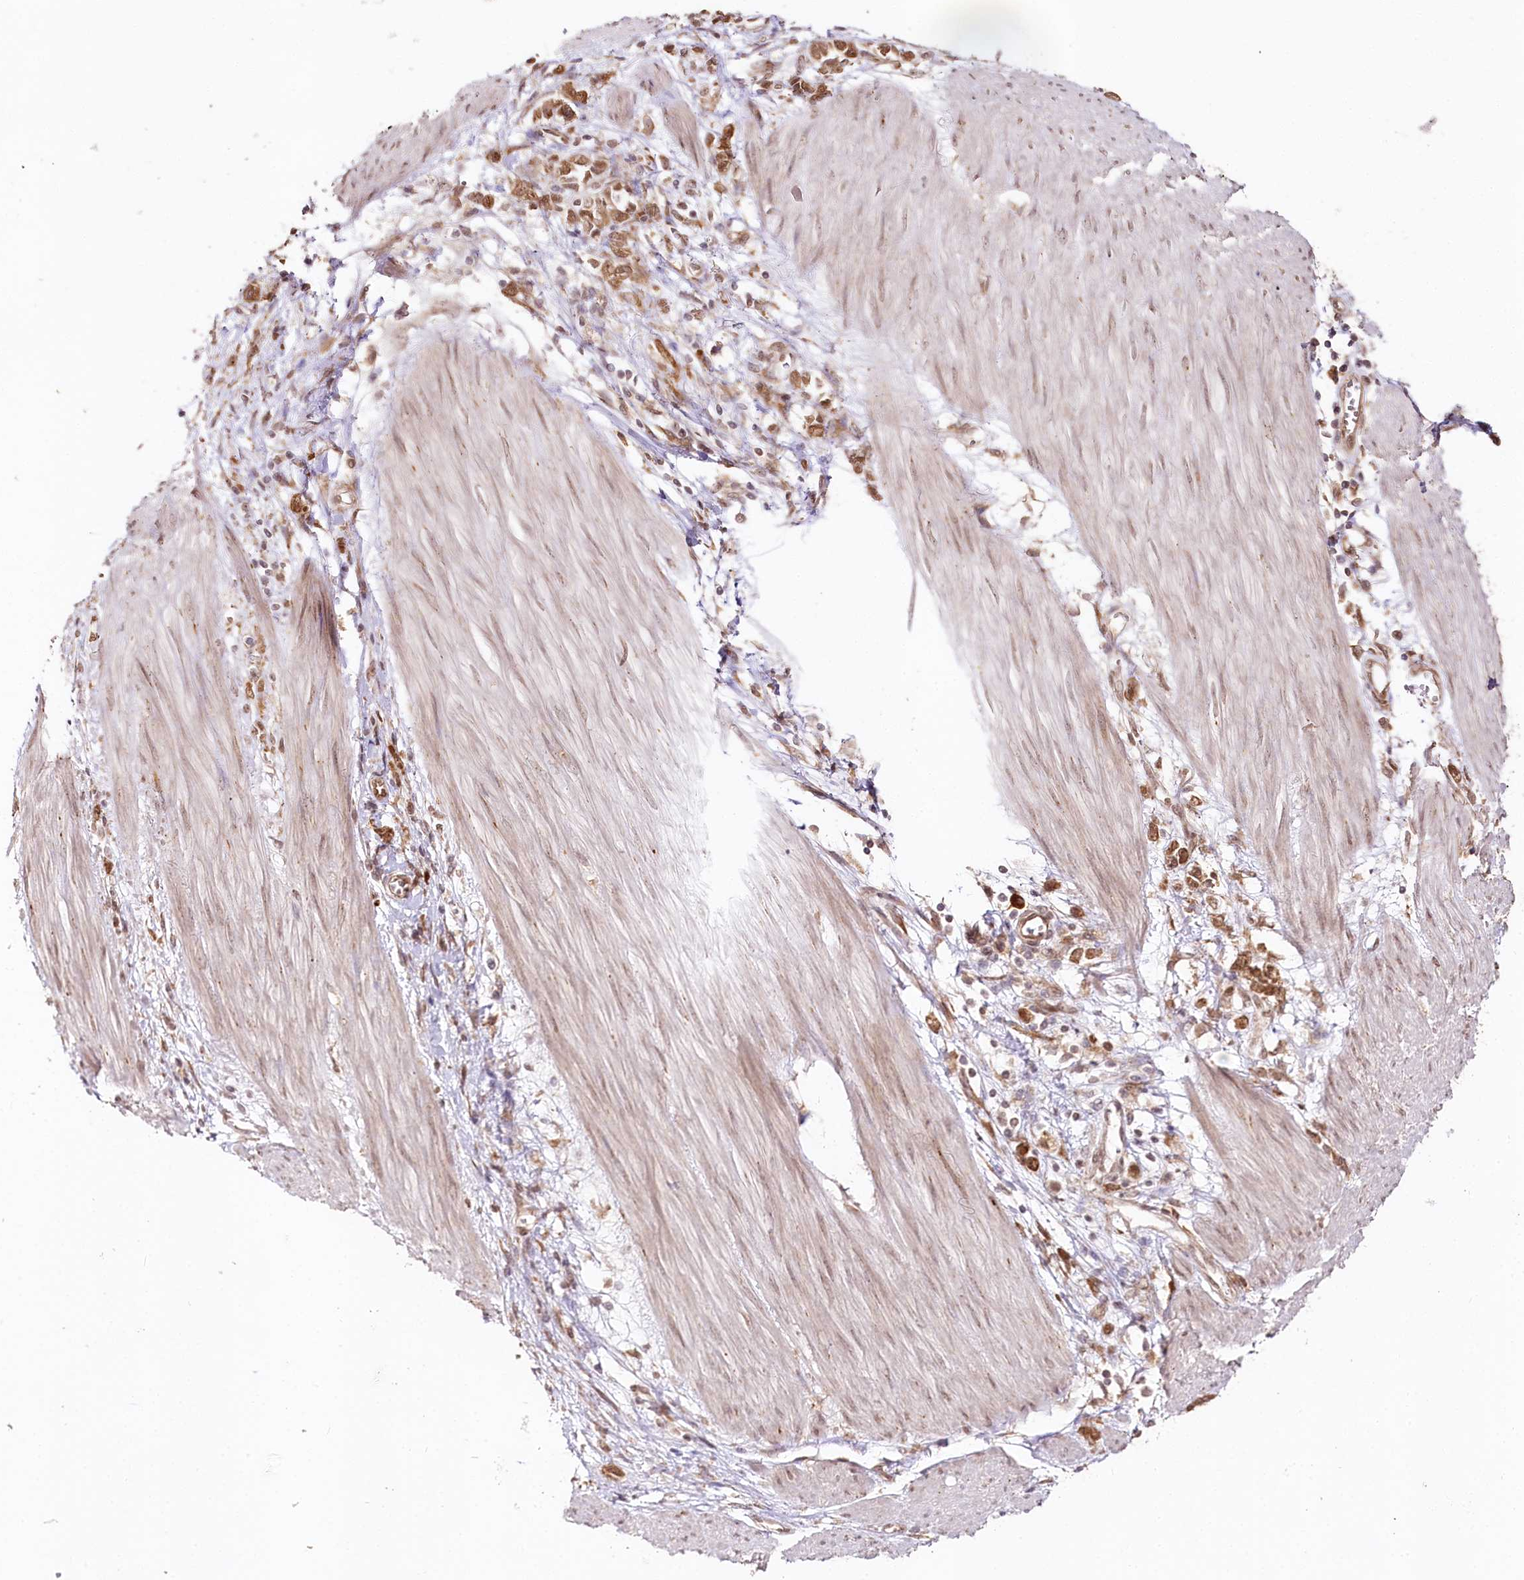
{"staining": {"intensity": "moderate", "quantity": ">75%", "location": "cytoplasmic/membranous"}, "tissue": "stomach cancer", "cell_type": "Tumor cells", "image_type": "cancer", "snomed": [{"axis": "morphology", "description": "Adenocarcinoma, NOS"}, {"axis": "topography", "description": "Stomach"}], "caption": "Approximately >75% of tumor cells in stomach adenocarcinoma show moderate cytoplasmic/membranous protein expression as visualized by brown immunohistochemical staining.", "gene": "ENSG00000144785", "patient": {"sex": "female", "age": 76}}